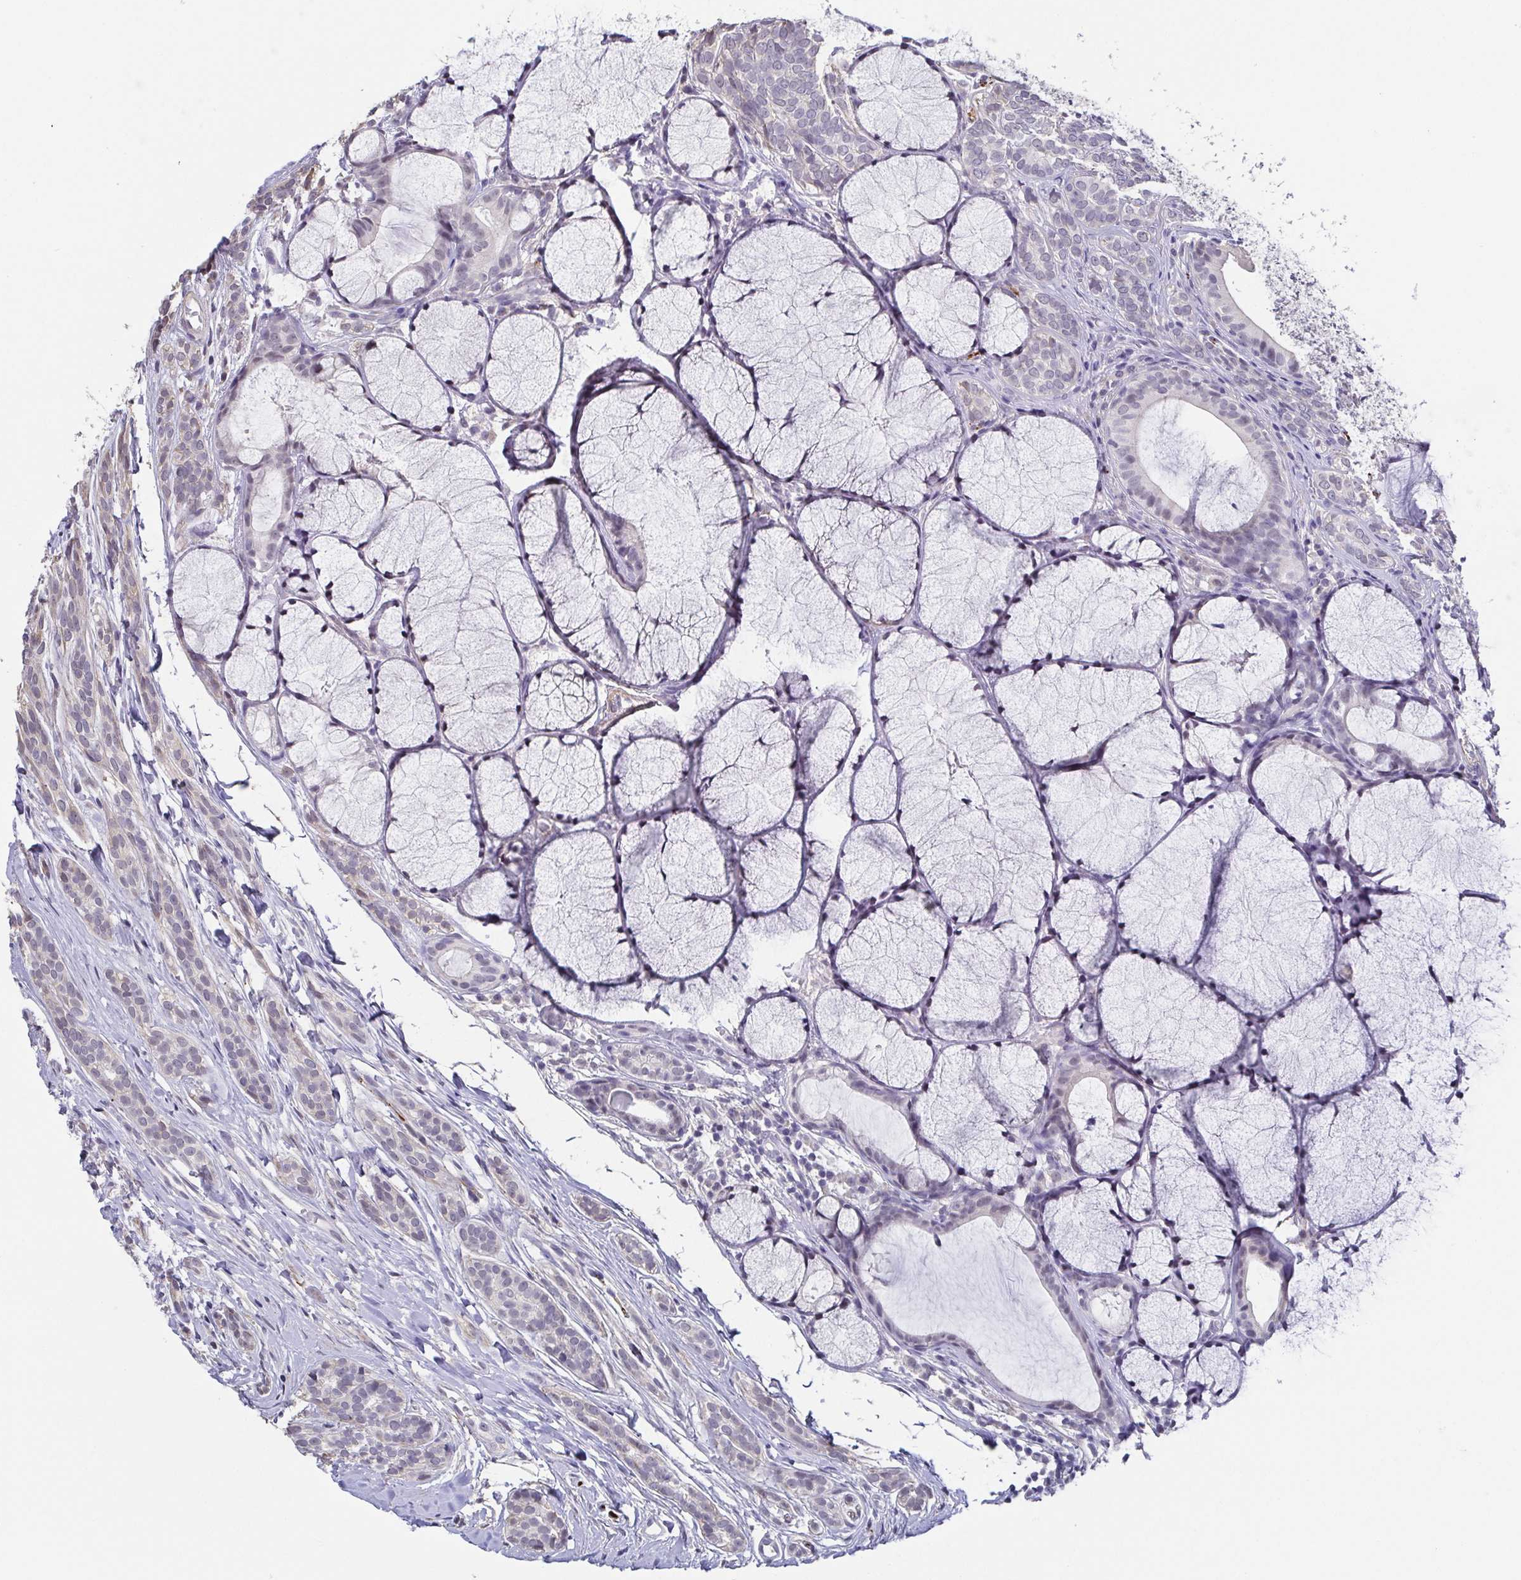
{"staining": {"intensity": "weak", "quantity": "<25%", "location": "nuclear"}, "tissue": "head and neck cancer", "cell_type": "Tumor cells", "image_type": "cancer", "snomed": [{"axis": "morphology", "description": "Adenocarcinoma, NOS"}, {"axis": "topography", "description": "Head-Neck"}], "caption": "There is no significant expression in tumor cells of head and neck adenocarcinoma.", "gene": "NEFH", "patient": {"sex": "female", "age": 57}}